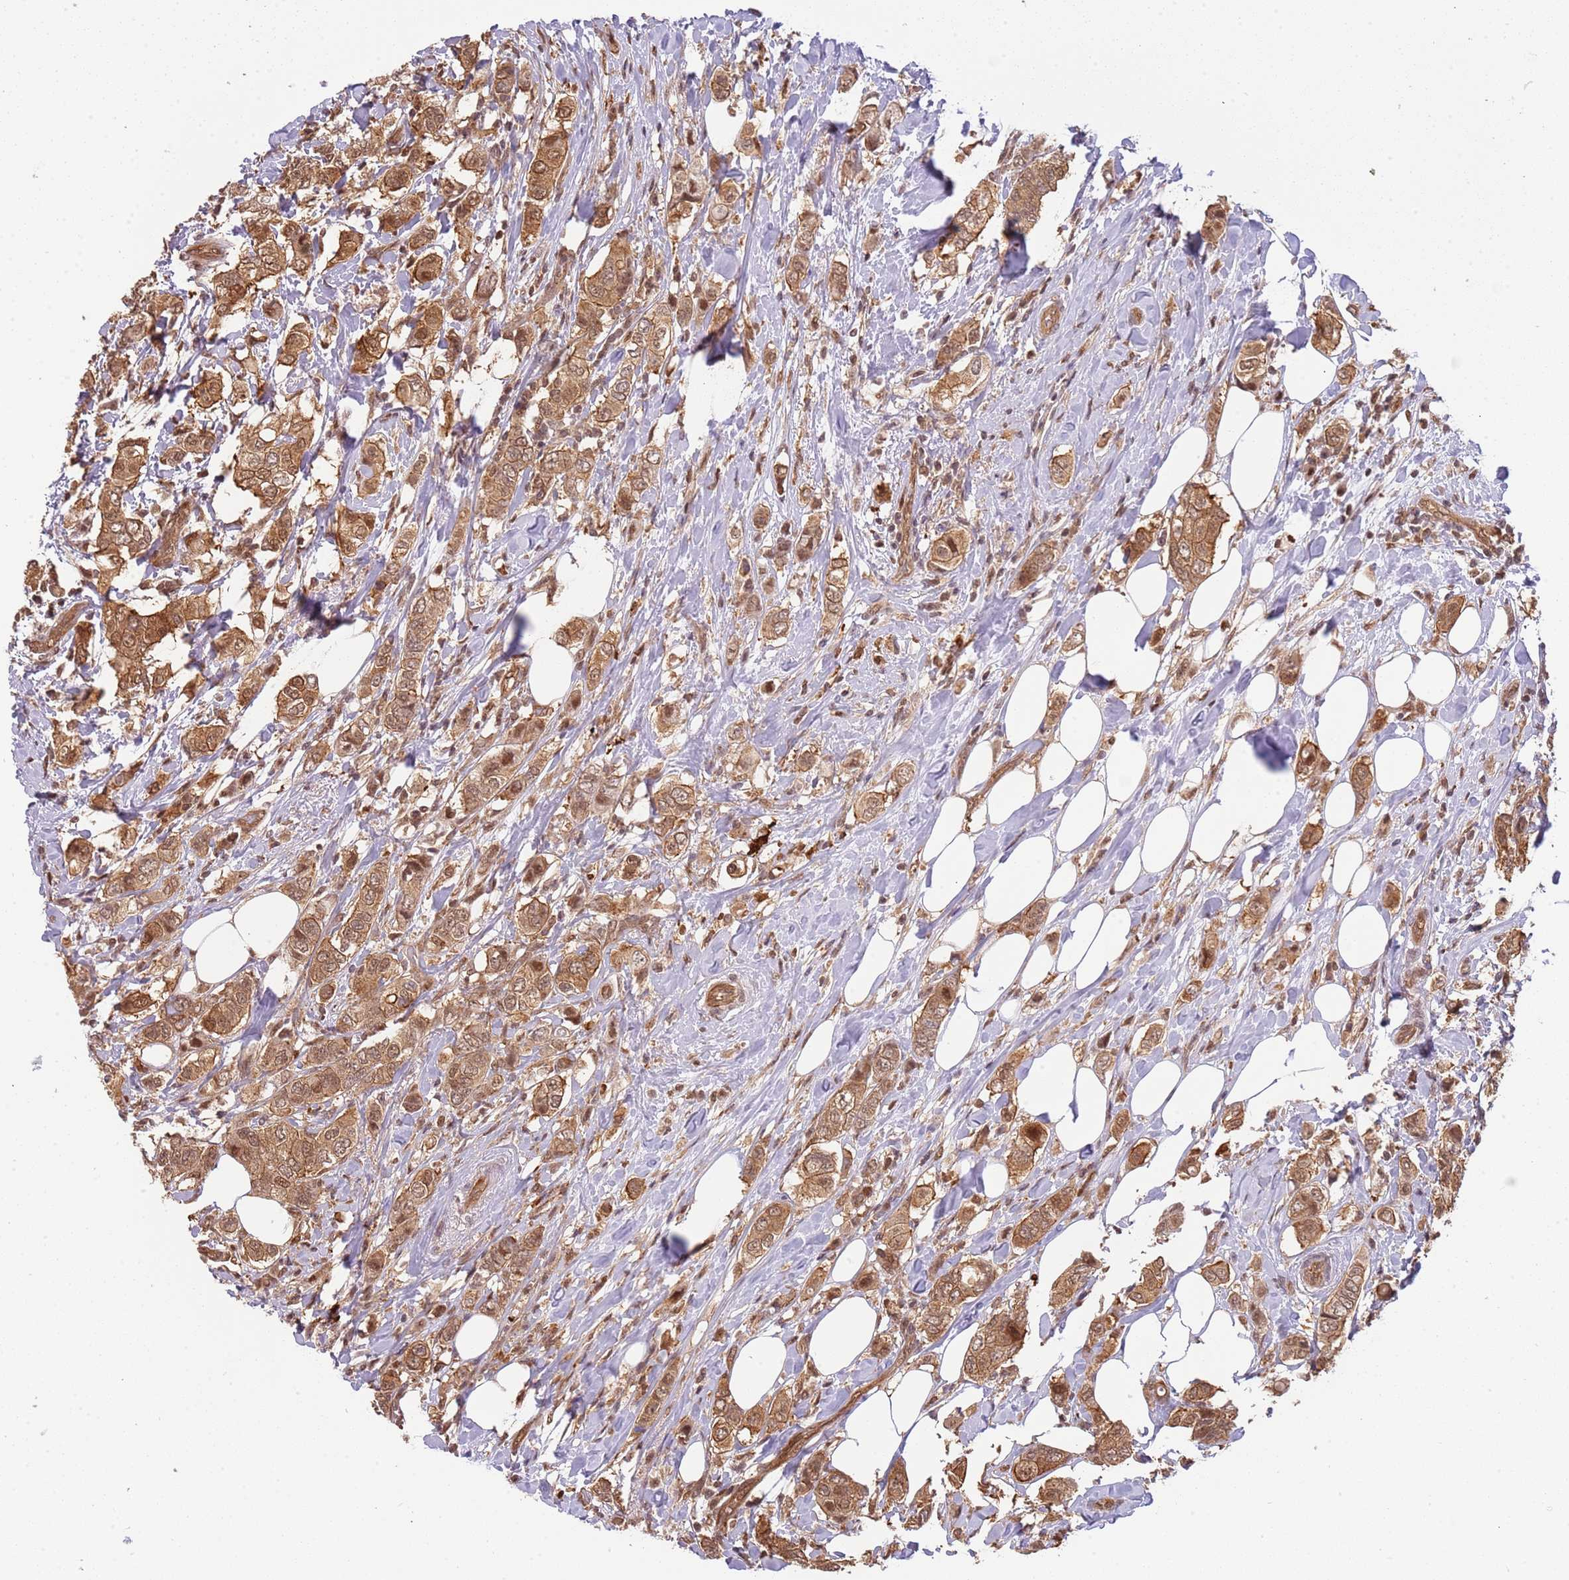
{"staining": {"intensity": "moderate", "quantity": ">75%", "location": "cytoplasmic/membranous,nuclear"}, "tissue": "breast cancer", "cell_type": "Tumor cells", "image_type": "cancer", "snomed": [{"axis": "morphology", "description": "Lobular carcinoma"}, {"axis": "topography", "description": "Breast"}], "caption": "About >75% of tumor cells in human breast cancer (lobular carcinoma) display moderate cytoplasmic/membranous and nuclear protein expression as visualized by brown immunohistochemical staining.", "gene": "PLSCR5", "patient": {"sex": "female", "age": 51}}